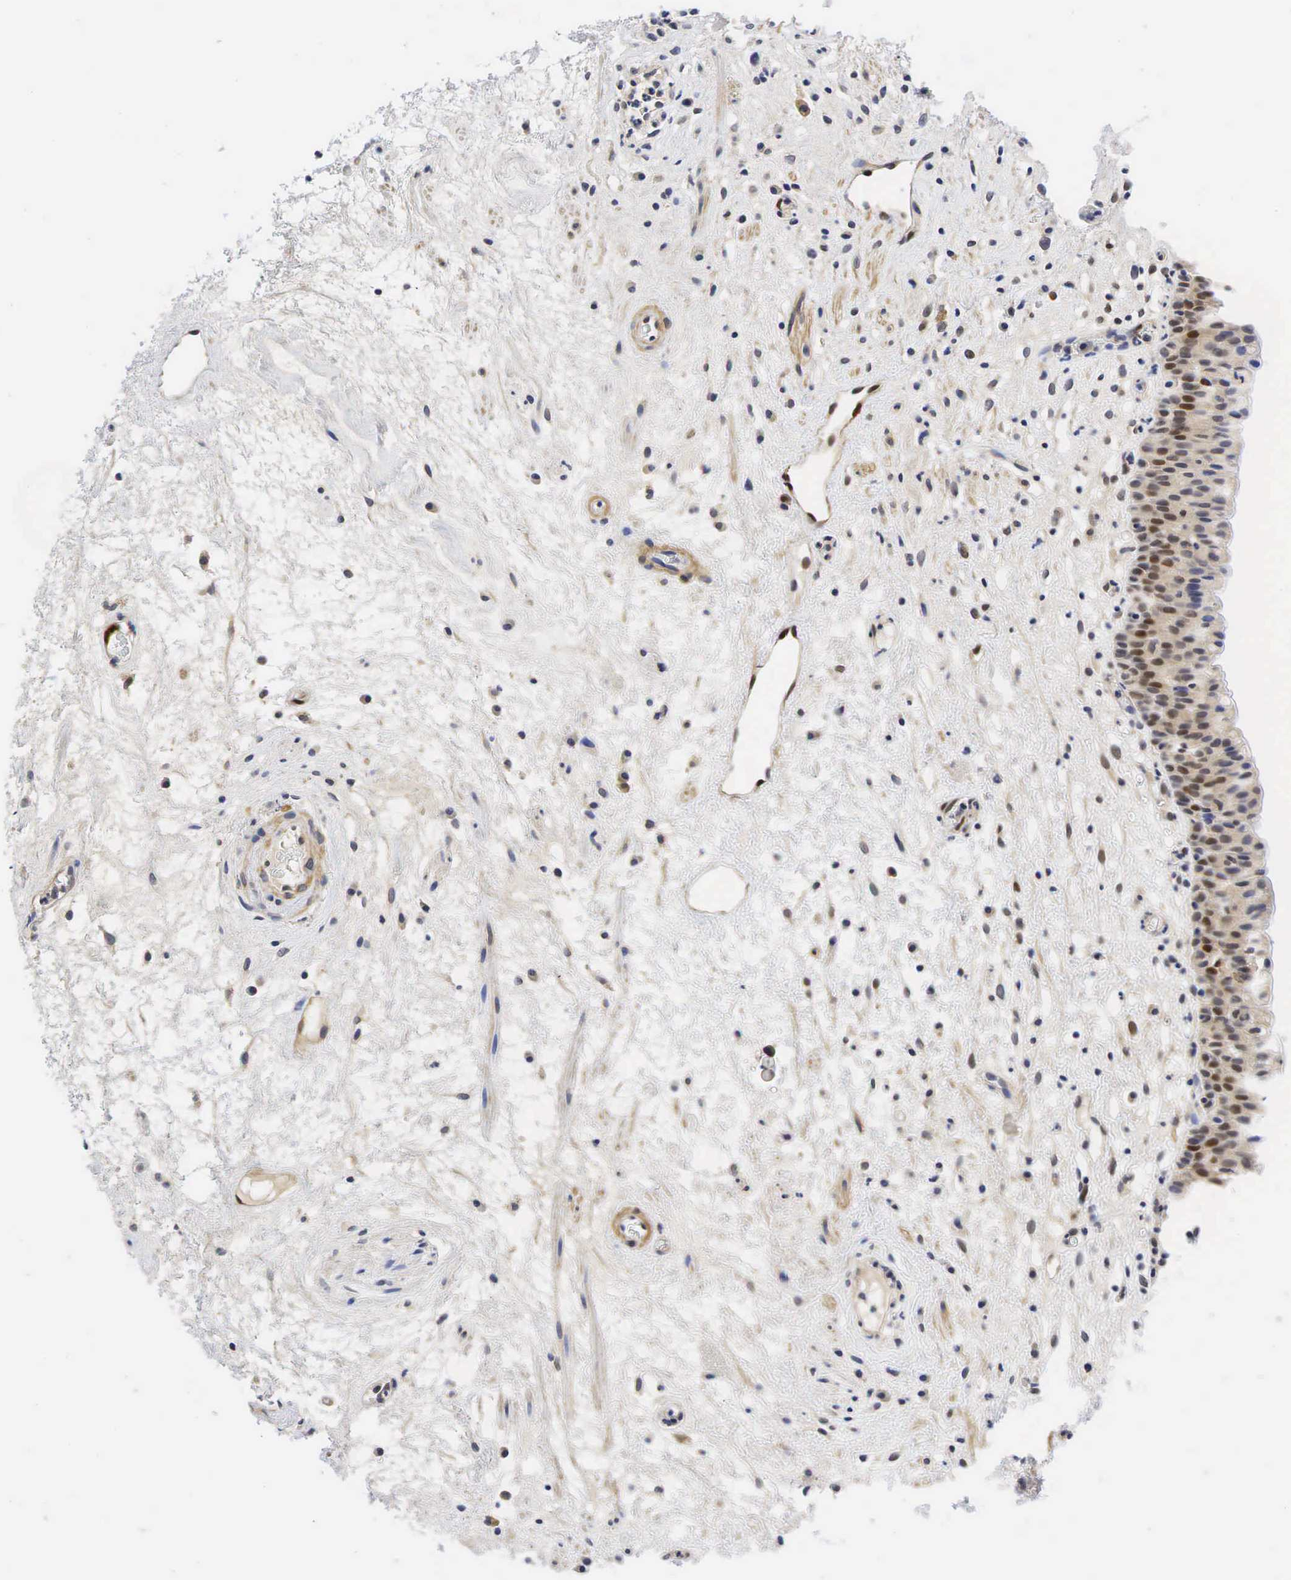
{"staining": {"intensity": "moderate", "quantity": "<25%", "location": "nuclear"}, "tissue": "urinary bladder", "cell_type": "Urothelial cells", "image_type": "normal", "snomed": [{"axis": "morphology", "description": "Normal tissue, NOS"}, {"axis": "topography", "description": "Urinary bladder"}], "caption": "Urothelial cells display low levels of moderate nuclear expression in about <25% of cells in benign urinary bladder. Using DAB (brown) and hematoxylin (blue) stains, captured at high magnification using brightfield microscopy.", "gene": "CCND1", "patient": {"sex": "male", "age": 48}}